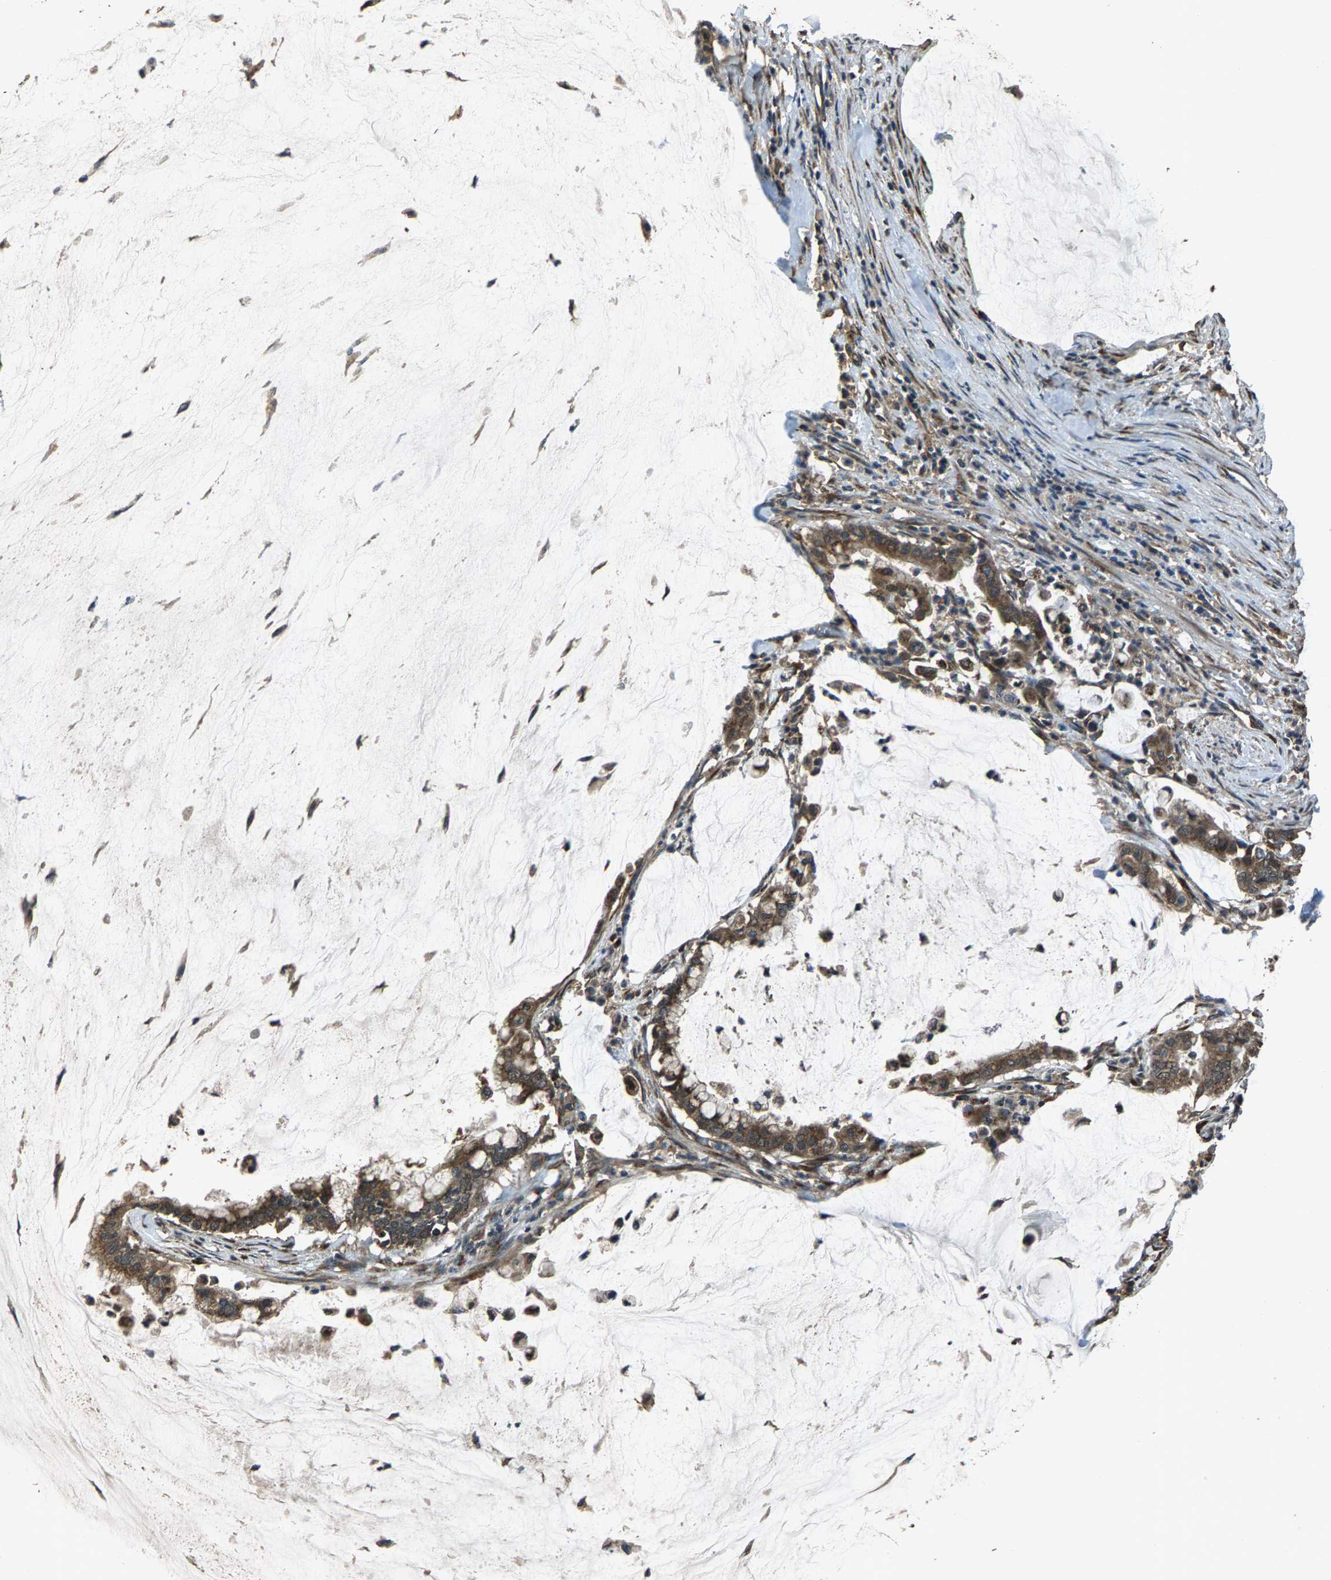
{"staining": {"intensity": "moderate", "quantity": ">75%", "location": "cytoplasmic/membranous"}, "tissue": "pancreatic cancer", "cell_type": "Tumor cells", "image_type": "cancer", "snomed": [{"axis": "morphology", "description": "Adenocarcinoma, NOS"}, {"axis": "topography", "description": "Pancreas"}], "caption": "An IHC photomicrograph of tumor tissue is shown. Protein staining in brown shows moderate cytoplasmic/membranous positivity in pancreatic cancer (adenocarcinoma) within tumor cells. The staining was performed using DAB, with brown indicating positive protein expression. Nuclei are stained blue with hematoxylin.", "gene": "SLC38A10", "patient": {"sex": "male", "age": 41}}